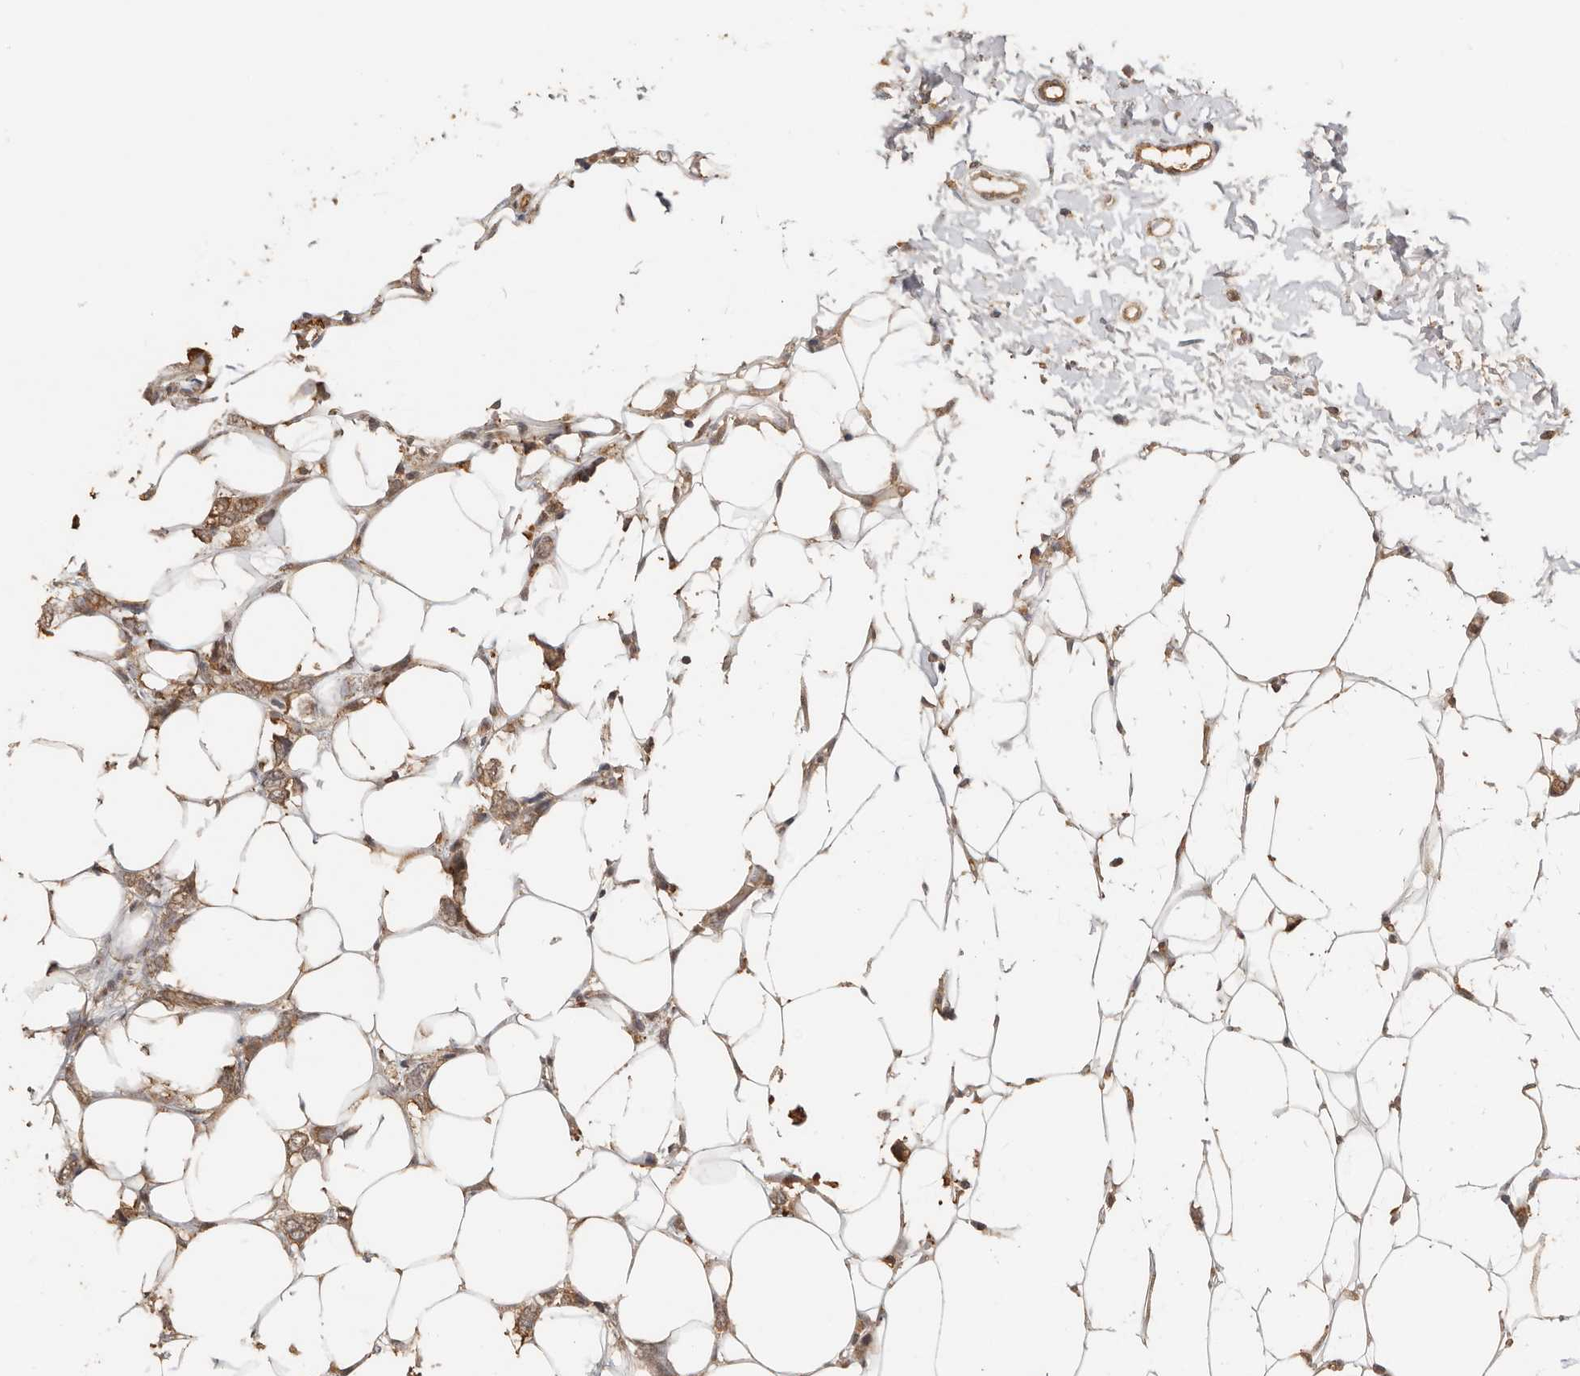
{"staining": {"intensity": "moderate", "quantity": ">75%", "location": "cytoplasmic/membranous"}, "tissue": "breast cancer", "cell_type": "Tumor cells", "image_type": "cancer", "snomed": [{"axis": "morphology", "description": "Normal tissue, NOS"}, {"axis": "morphology", "description": "Lobular carcinoma"}, {"axis": "topography", "description": "Breast"}], "caption": "Protein expression analysis of breast lobular carcinoma shows moderate cytoplasmic/membranous expression in approximately >75% of tumor cells. (brown staining indicates protein expression, while blue staining denotes nuclei).", "gene": "SEC14L1", "patient": {"sex": "female", "age": 47}}